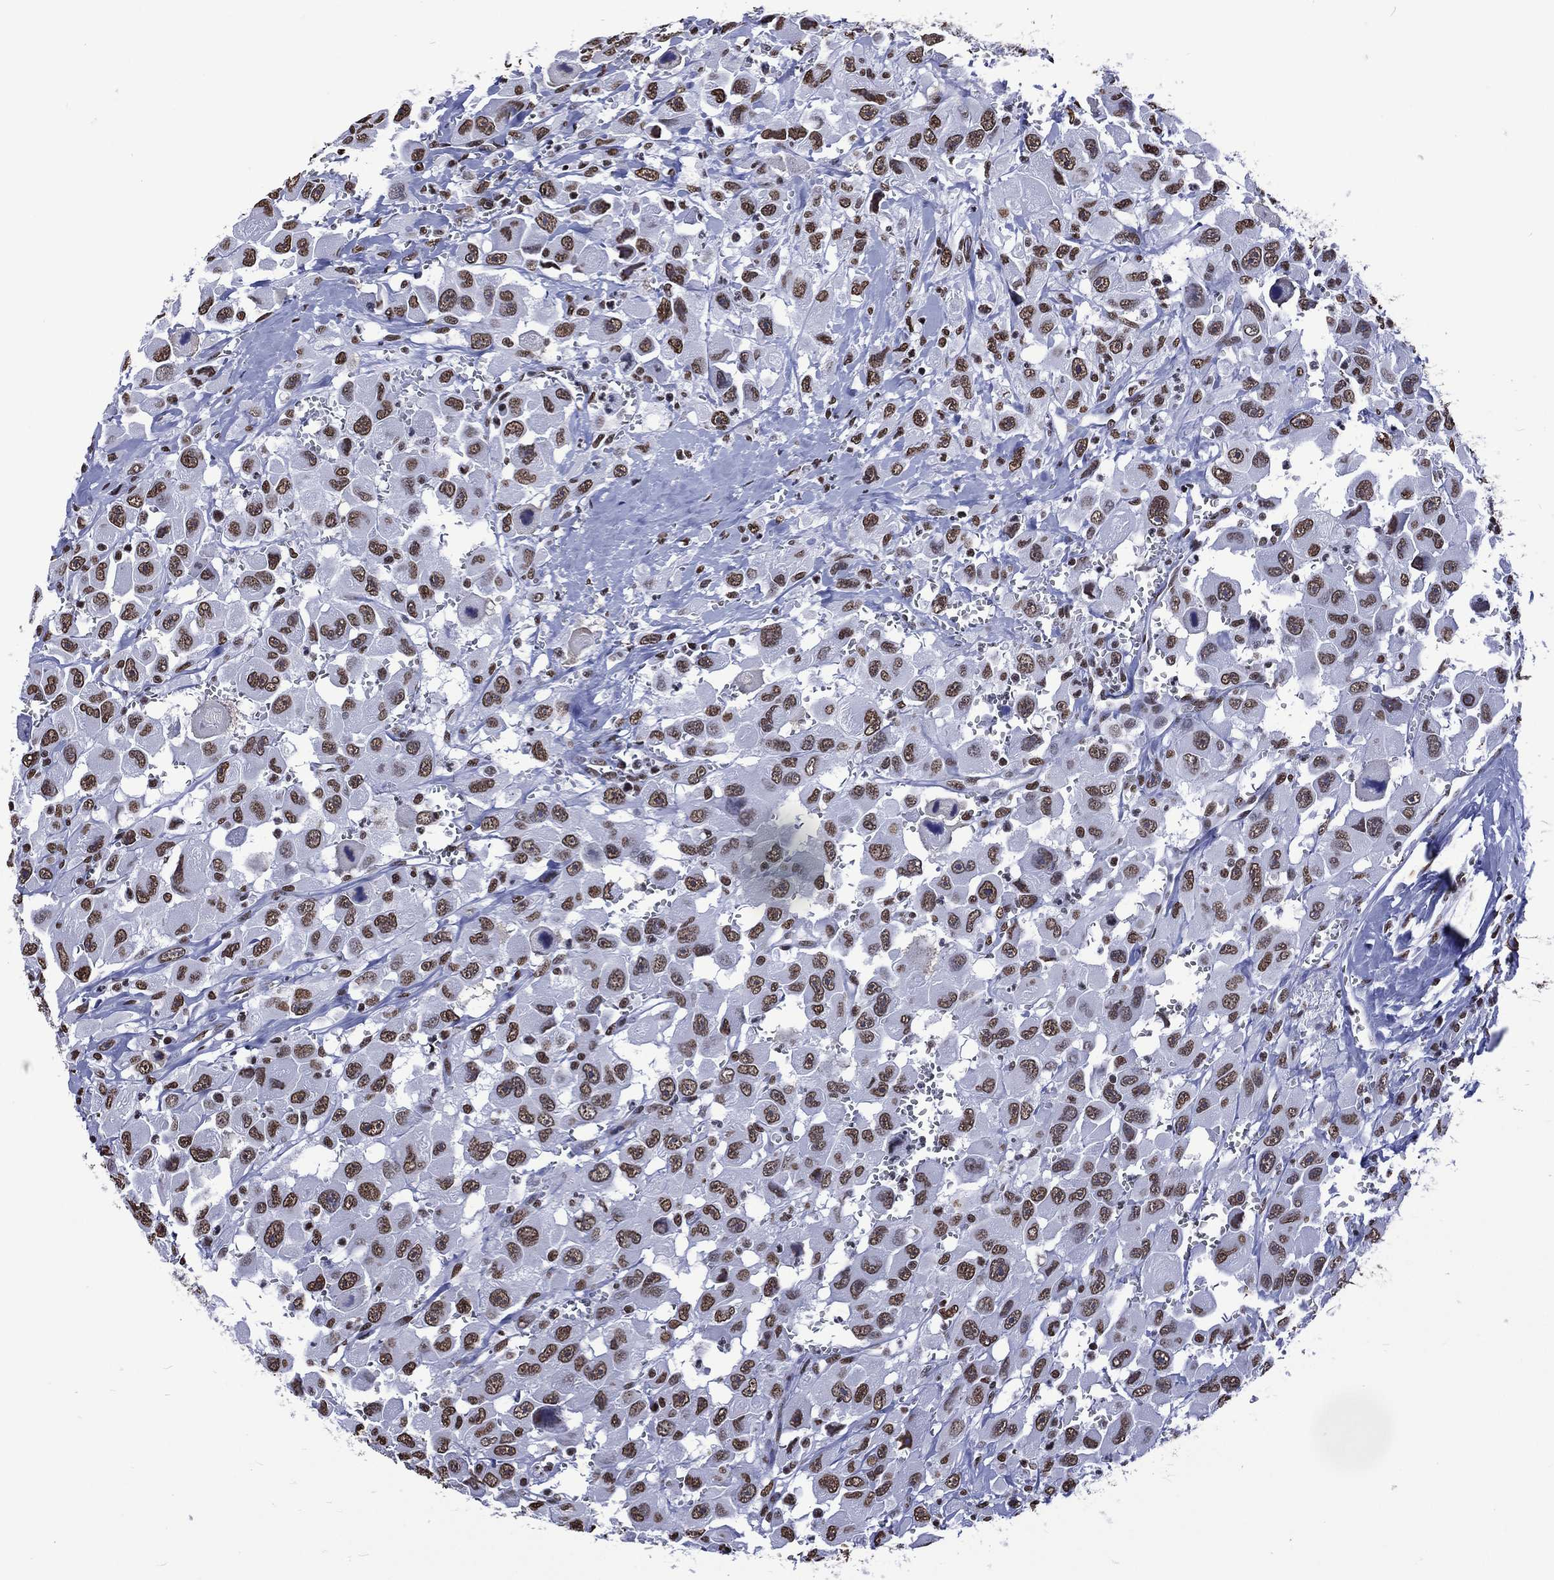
{"staining": {"intensity": "strong", "quantity": ">75%", "location": "nuclear"}, "tissue": "head and neck cancer", "cell_type": "Tumor cells", "image_type": "cancer", "snomed": [{"axis": "morphology", "description": "Squamous cell carcinoma, NOS"}, {"axis": "morphology", "description": "Squamous cell carcinoma, metastatic, NOS"}, {"axis": "topography", "description": "Oral tissue"}, {"axis": "topography", "description": "Head-Neck"}], "caption": "IHC of head and neck metastatic squamous cell carcinoma demonstrates high levels of strong nuclear positivity in about >75% of tumor cells. (DAB IHC with brightfield microscopy, high magnification).", "gene": "RETREG2", "patient": {"sex": "female", "age": 85}}